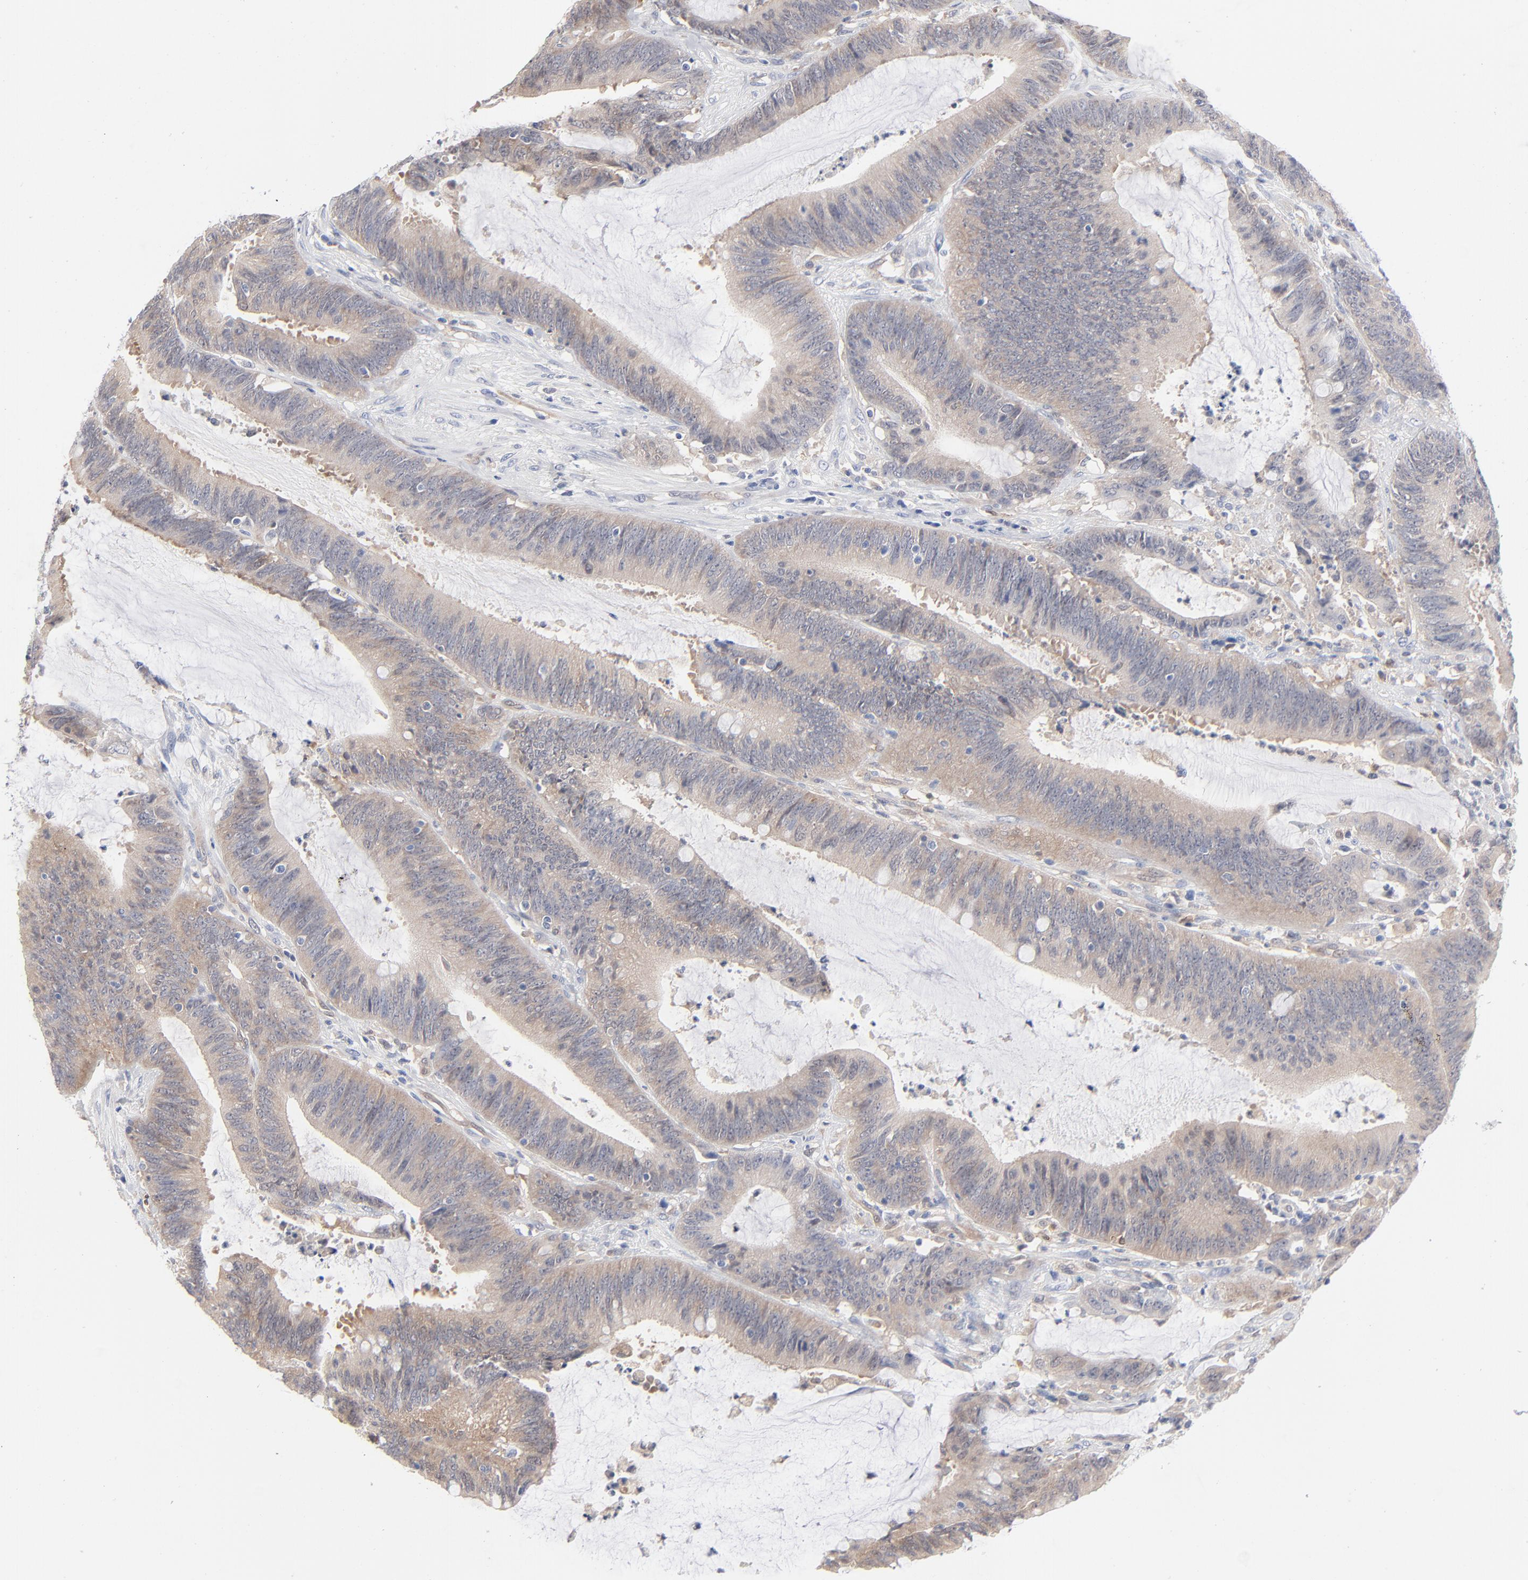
{"staining": {"intensity": "weak", "quantity": ">75%", "location": "cytoplasmic/membranous"}, "tissue": "colorectal cancer", "cell_type": "Tumor cells", "image_type": "cancer", "snomed": [{"axis": "morphology", "description": "Adenocarcinoma, NOS"}, {"axis": "topography", "description": "Rectum"}], "caption": "There is low levels of weak cytoplasmic/membranous positivity in tumor cells of colorectal adenocarcinoma, as demonstrated by immunohistochemical staining (brown color).", "gene": "ARRB1", "patient": {"sex": "female", "age": 66}}